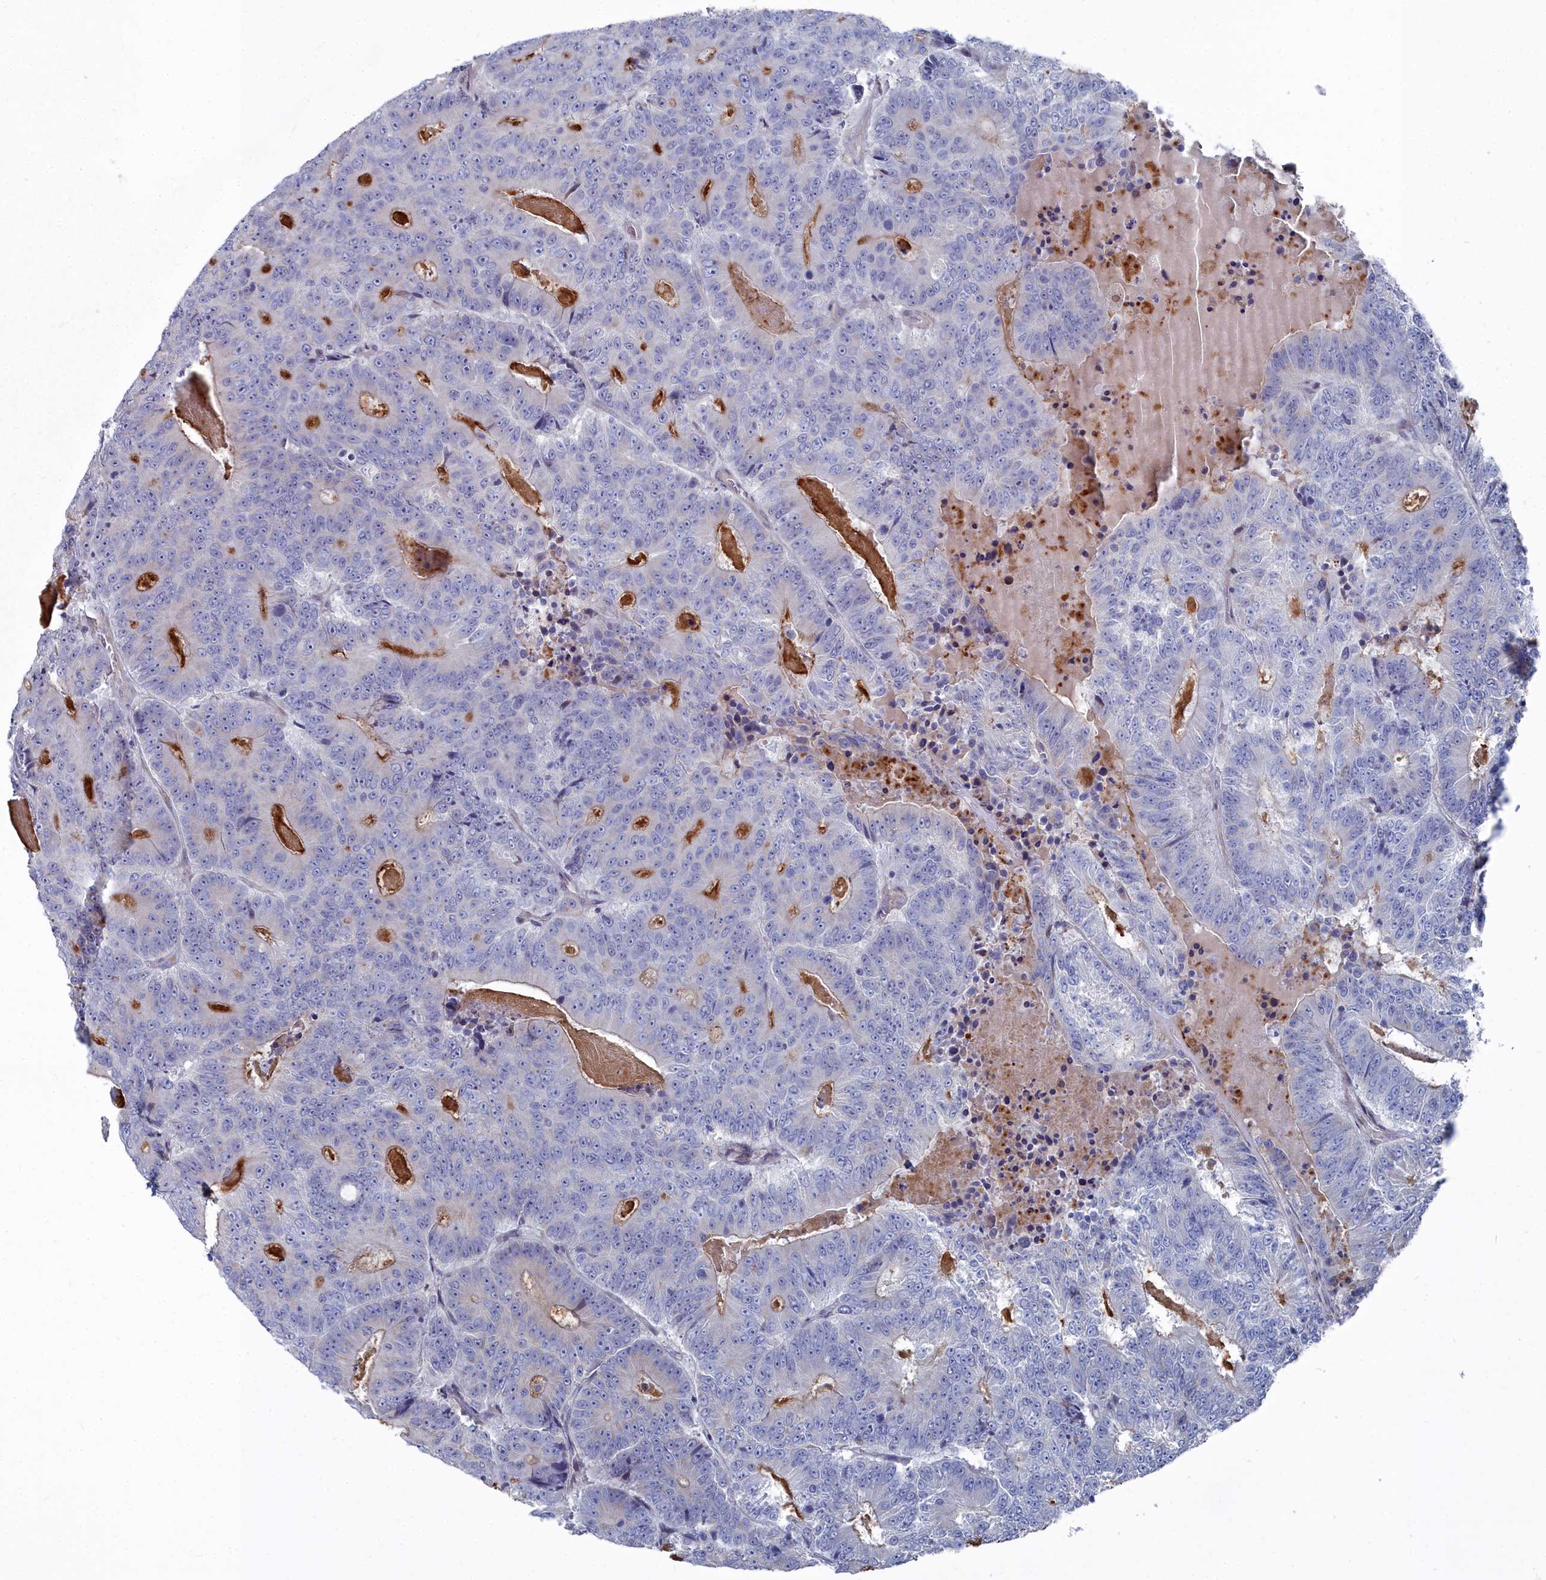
{"staining": {"intensity": "negative", "quantity": "none", "location": "none"}, "tissue": "colorectal cancer", "cell_type": "Tumor cells", "image_type": "cancer", "snomed": [{"axis": "morphology", "description": "Adenocarcinoma, NOS"}, {"axis": "topography", "description": "Colon"}], "caption": "The histopathology image displays no staining of tumor cells in adenocarcinoma (colorectal). (DAB (3,3'-diaminobenzidine) immunohistochemistry (IHC) with hematoxylin counter stain).", "gene": "SHISAL2A", "patient": {"sex": "male", "age": 83}}